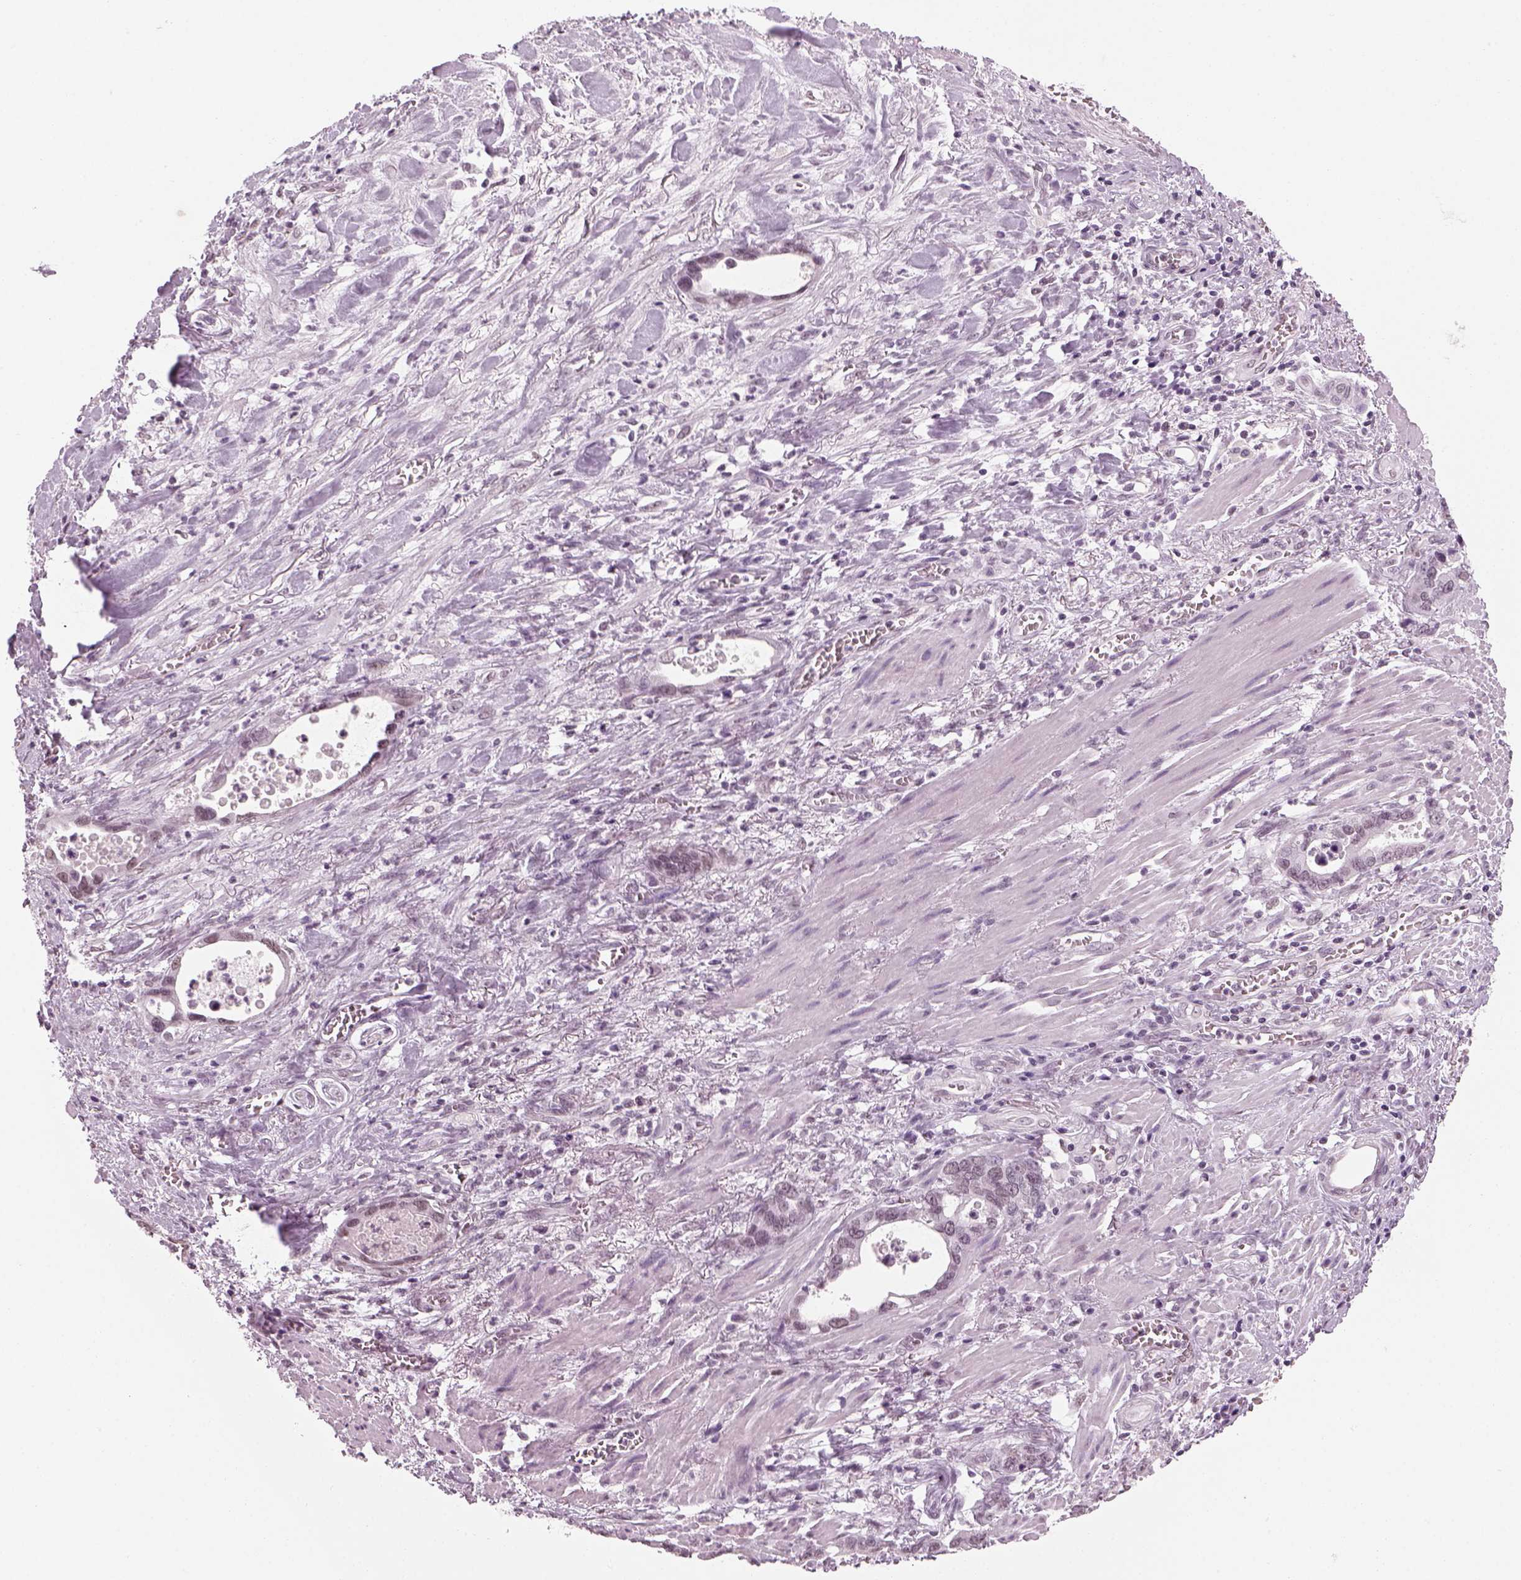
{"staining": {"intensity": "negative", "quantity": "none", "location": "none"}, "tissue": "stomach cancer", "cell_type": "Tumor cells", "image_type": "cancer", "snomed": [{"axis": "morphology", "description": "Normal tissue, NOS"}, {"axis": "morphology", "description": "Adenocarcinoma, NOS"}, {"axis": "topography", "description": "Esophagus"}, {"axis": "topography", "description": "Stomach, upper"}], "caption": "Immunohistochemistry image of stomach cancer stained for a protein (brown), which shows no expression in tumor cells.", "gene": "KCNG2", "patient": {"sex": "male", "age": 74}}